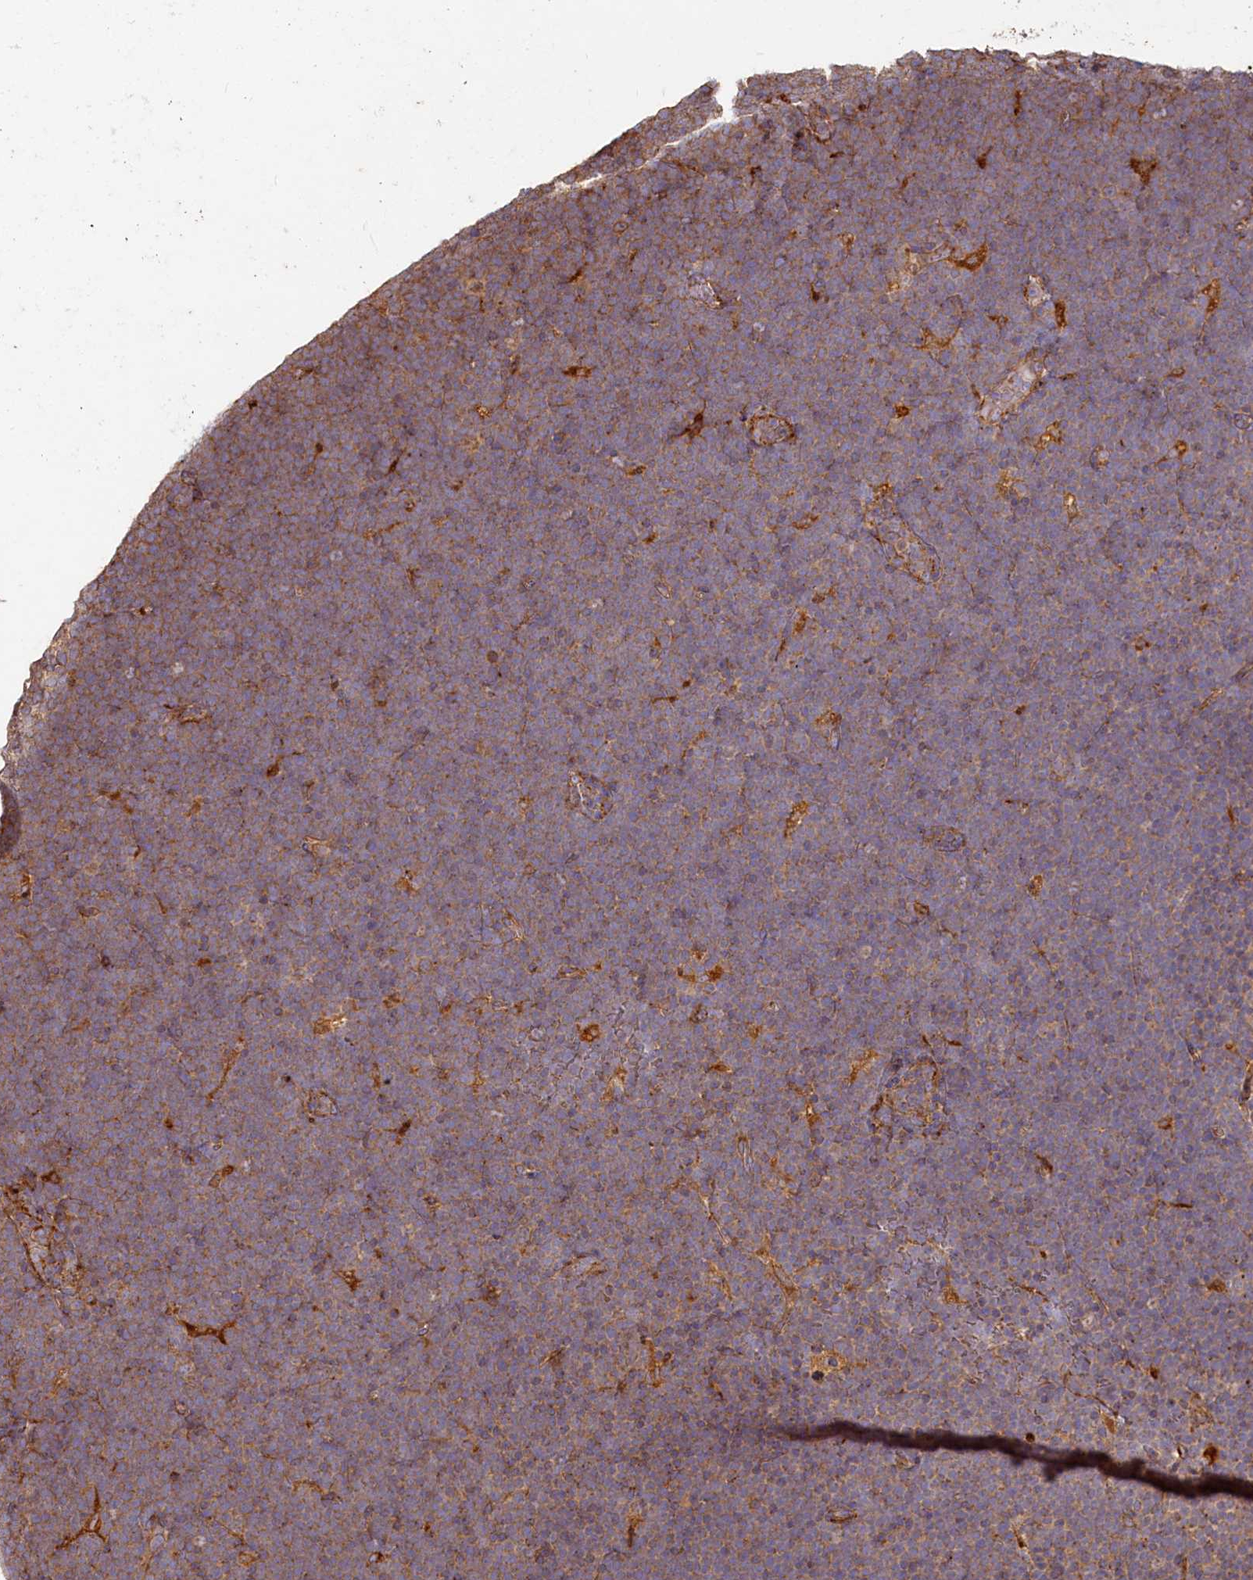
{"staining": {"intensity": "moderate", "quantity": ">75%", "location": "cytoplasmic/membranous"}, "tissue": "lymphoma", "cell_type": "Tumor cells", "image_type": "cancer", "snomed": [{"axis": "morphology", "description": "Malignant lymphoma, non-Hodgkin's type, High grade"}, {"axis": "topography", "description": "Lymph node"}], "caption": "IHC photomicrograph of human malignant lymphoma, non-Hodgkin's type (high-grade) stained for a protein (brown), which displays medium levels of moderate cytoplasmic/membranous positivity in approximately >75% of tumor cells.", "gene": "WDR73", "patient": {"sex": "male", "age": 13}}